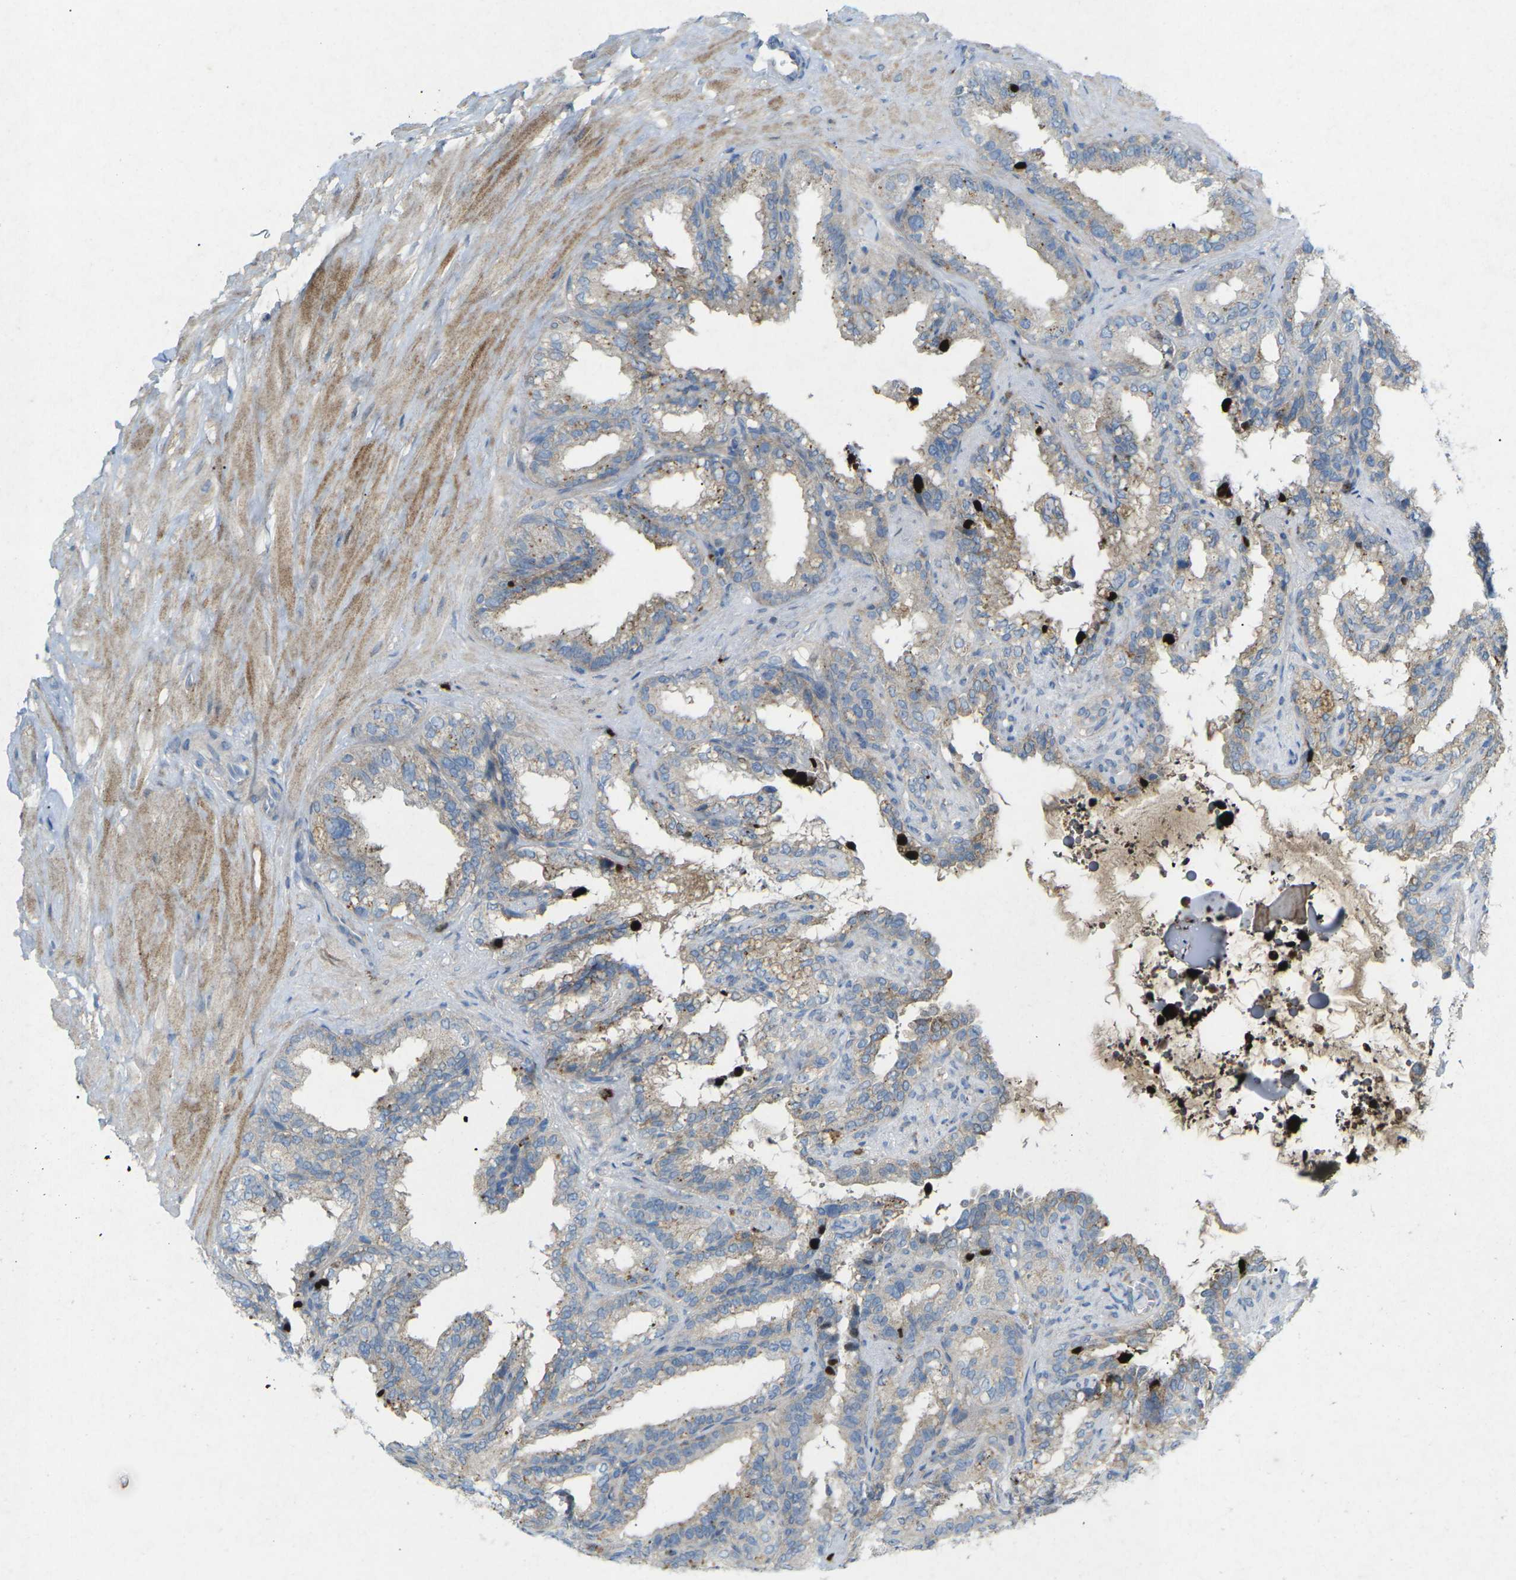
{"staining": {"intensity": "weak", "quantity": "25%-75%", "location": "cytoplasmic/membranous"}, "tissue": "seminal vesicle", "cell_type": "Glandular cells", "image_type": "normal", "snomed": [{"axis": "morphology", "description": "Normal tissue, NOS"}, {"axis": "topography", "description": "Seminal veicle"}], "caption": "Seminal vesicle stained with a brown dye displays weak cytoplasmic/membranous positive expression in approximately 25%-75% of glandular cells.", "gene": "STK11", "patient": {"sex": "male", "age": 64}}